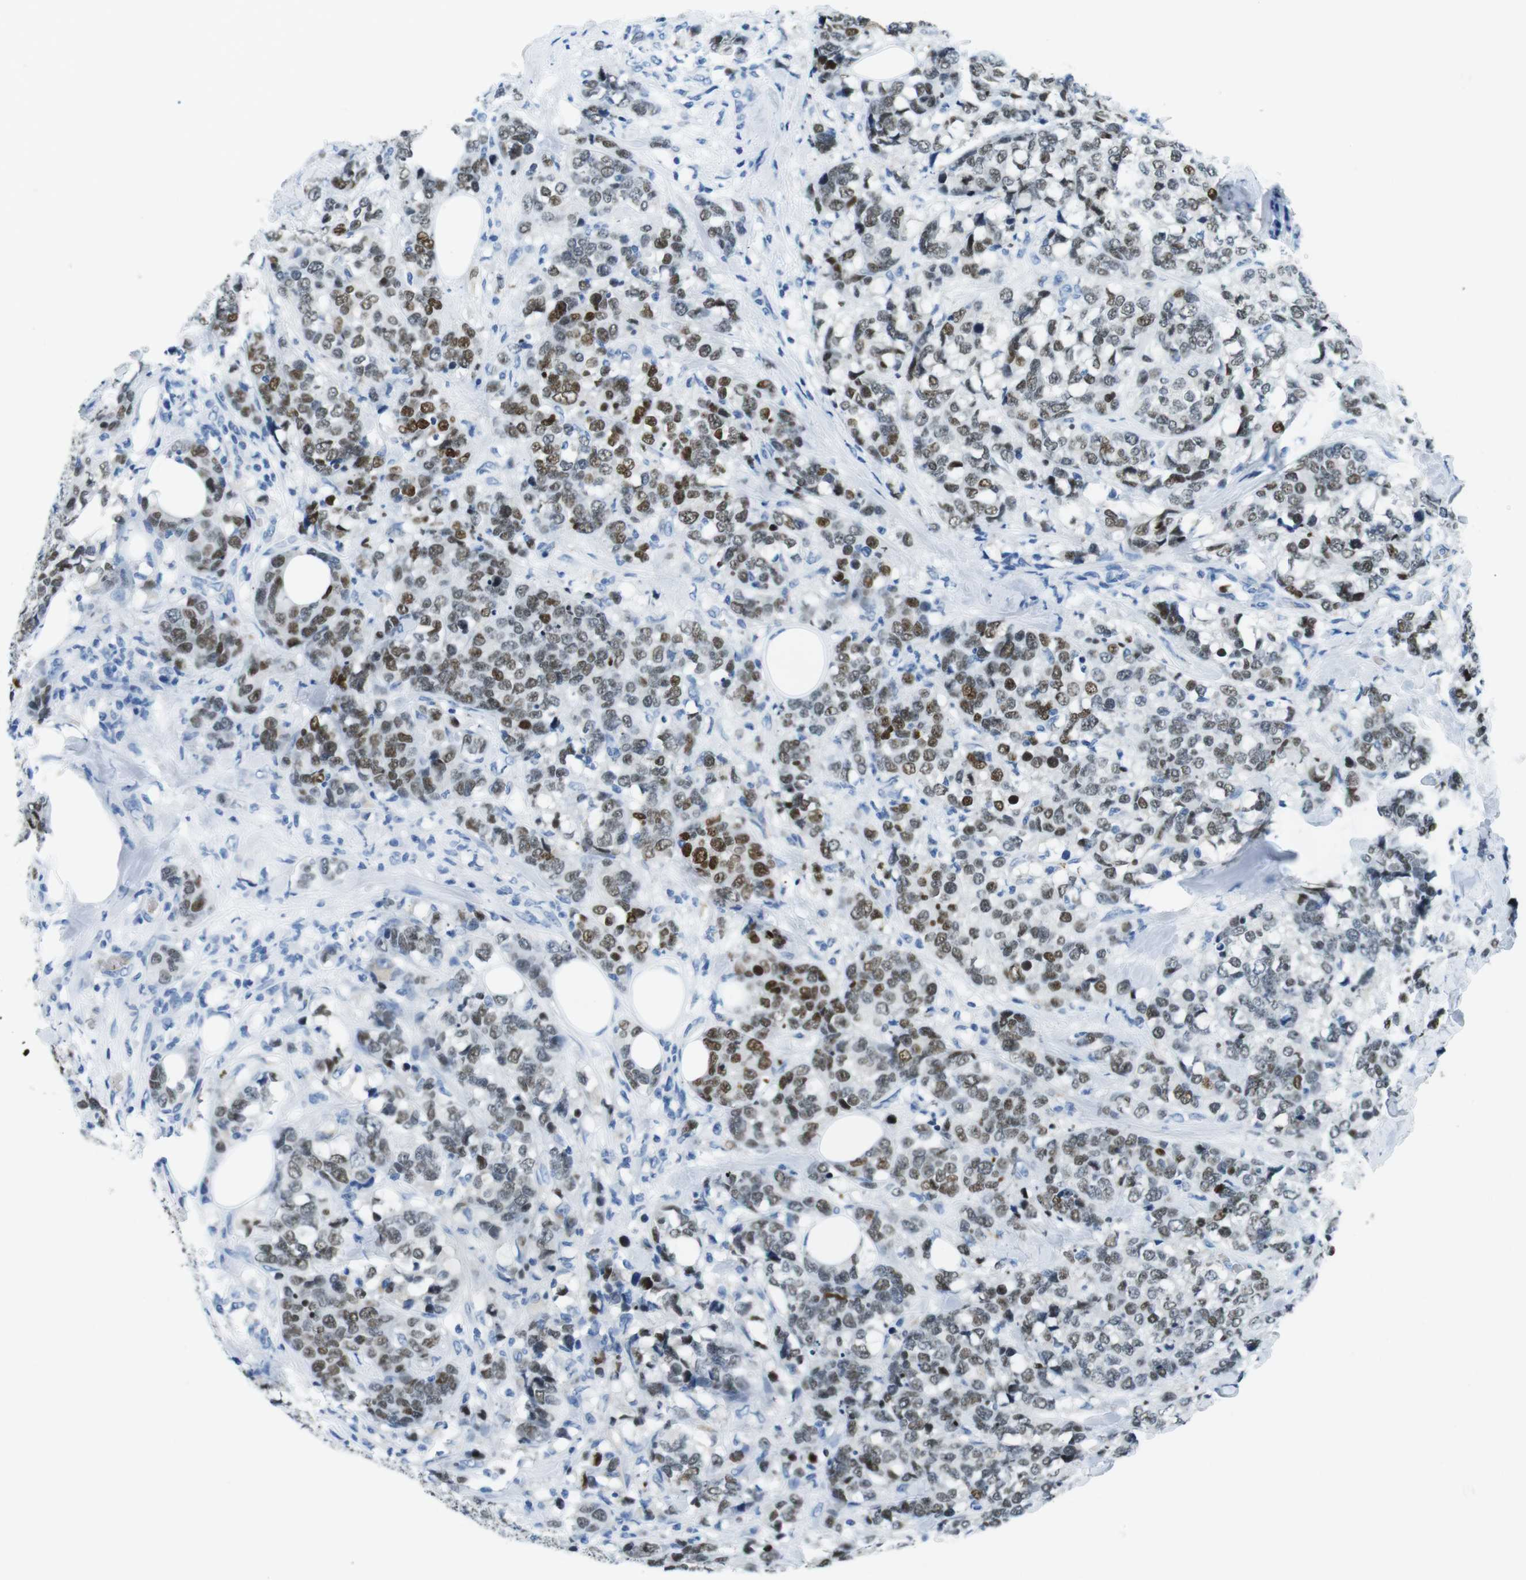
{"staining": {"intensity": "moderate", "quantity": "25%-75%", "location": "nuclear"}, "tissue": "breast cancer", "cell_type": "Tumor cells", "image_type": "cancer", "snomed": [{"axis": "morphology", "description": "Lobular carcinoma"}, {"axis": "topography", "description": "Breast"}], "caption": "An image showing moderate nuclear positivity in about 25%-75% of tumor cells in breast lobular carcinoma, as visualized by brown immunohistochemical staining.", "gene": "TFAP2C", "patient": {"sex": "female", "age": 59}}